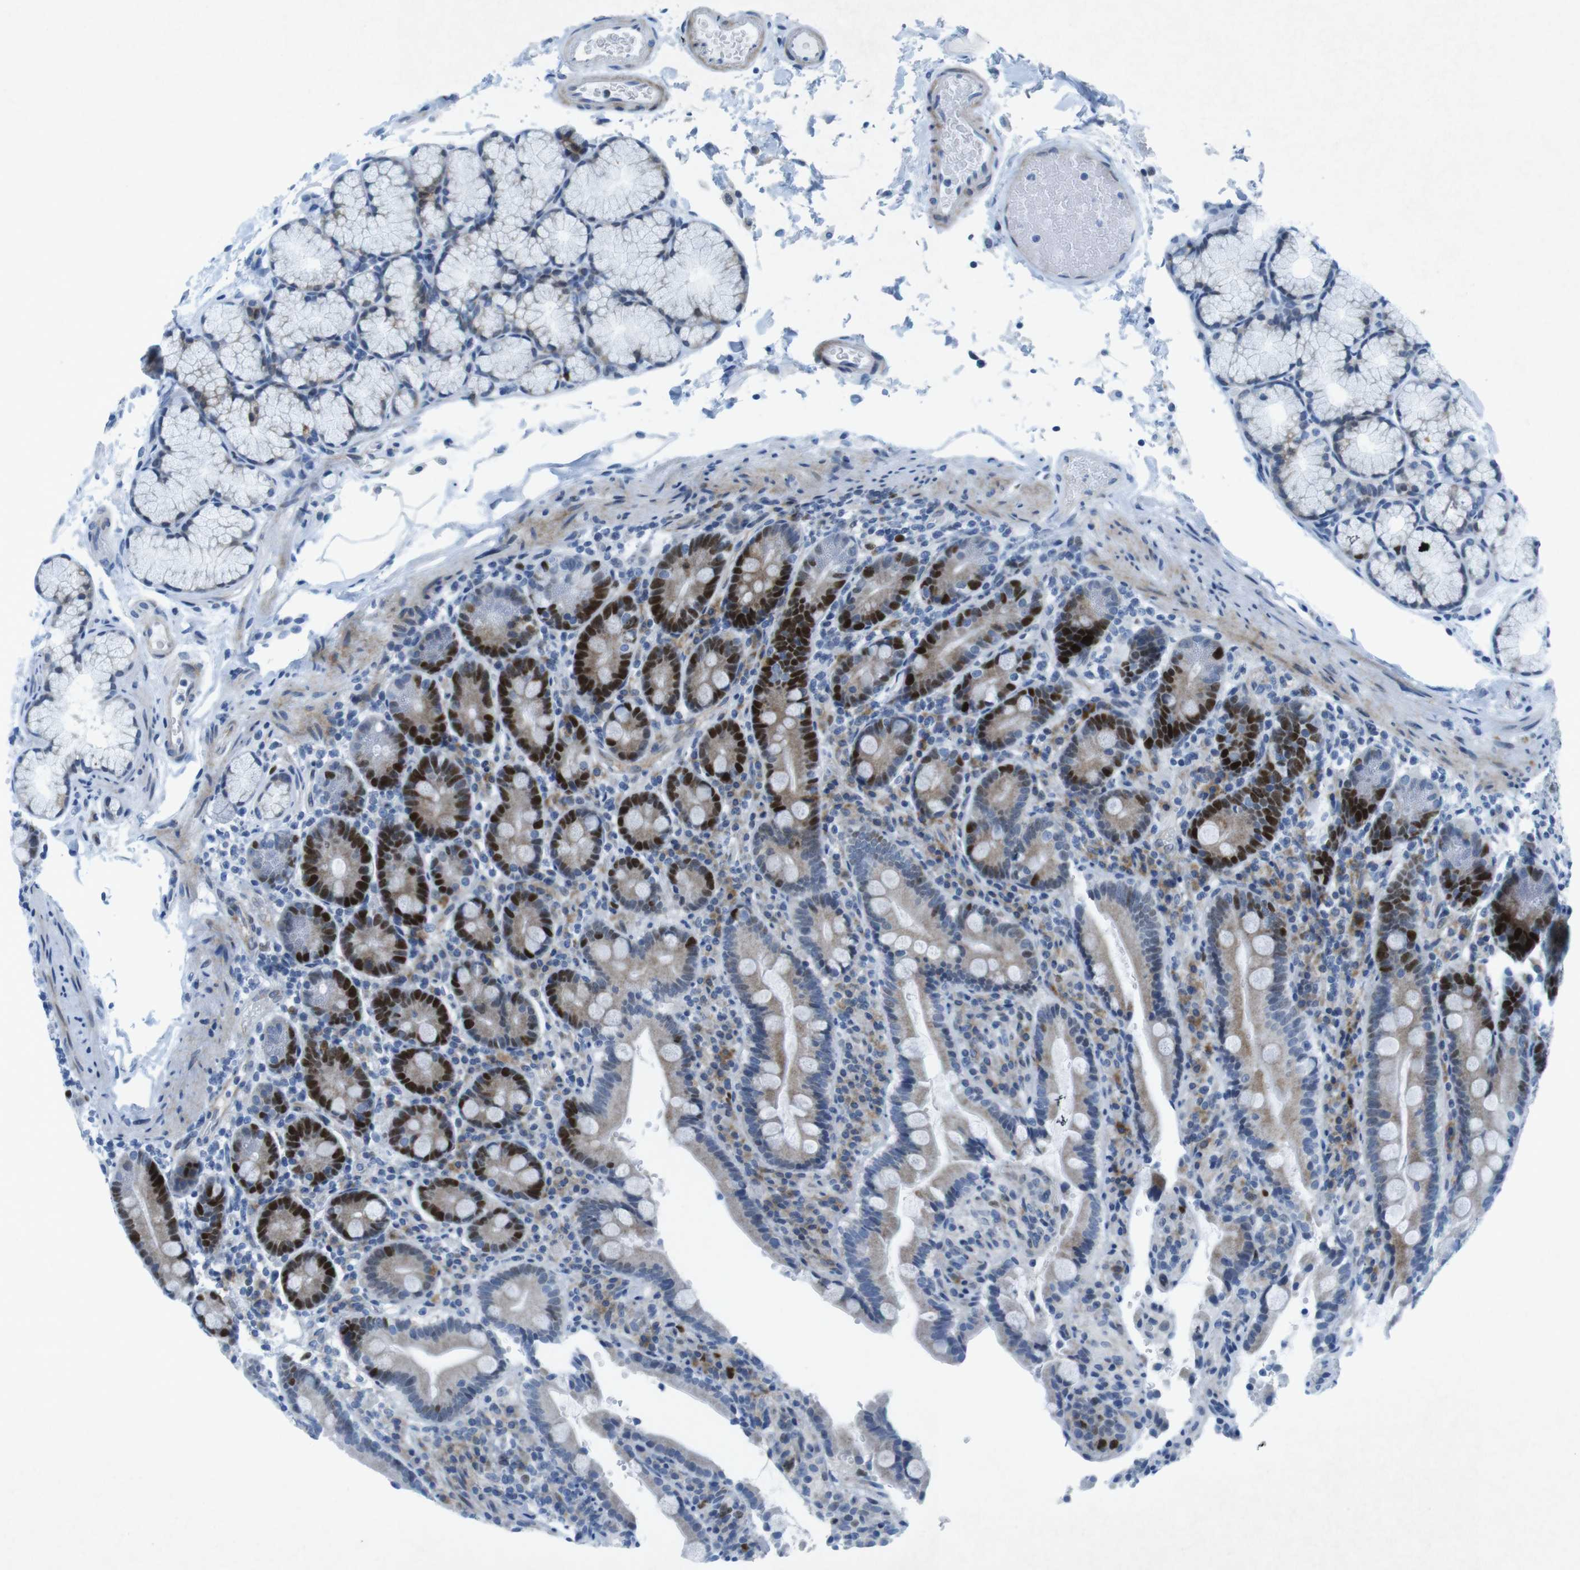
{"staining": {"intensity": "strong", "quantity": "25%-75%", "location": "cytoplasmic/membranous,nuclear"}, "tissue": "duodenum", "cell_type": "Glandular cells", "image_type": "normal", "snomed": [{"axis": "morphology", "description": "Normal tissue, NOS"}, {"axis": "topography", "description": "Small intestine, NOS"}], "caption": "IHC staining of benign duodenum, which displays high levels of strong cytoplasmic/membranous,nuclear positivity in about 25%-75% of glandular cells indicating strong cytoplasmic/membranous,nuclear protein positivity. The staining was performed using DAB (3,3'-diaminobenzidine) (brown) for protein detection and nuclei were counterstained in hematoxylin (blue).", "gene": "CHAF1A", "patient": {"sex": "female", "age": 71}}